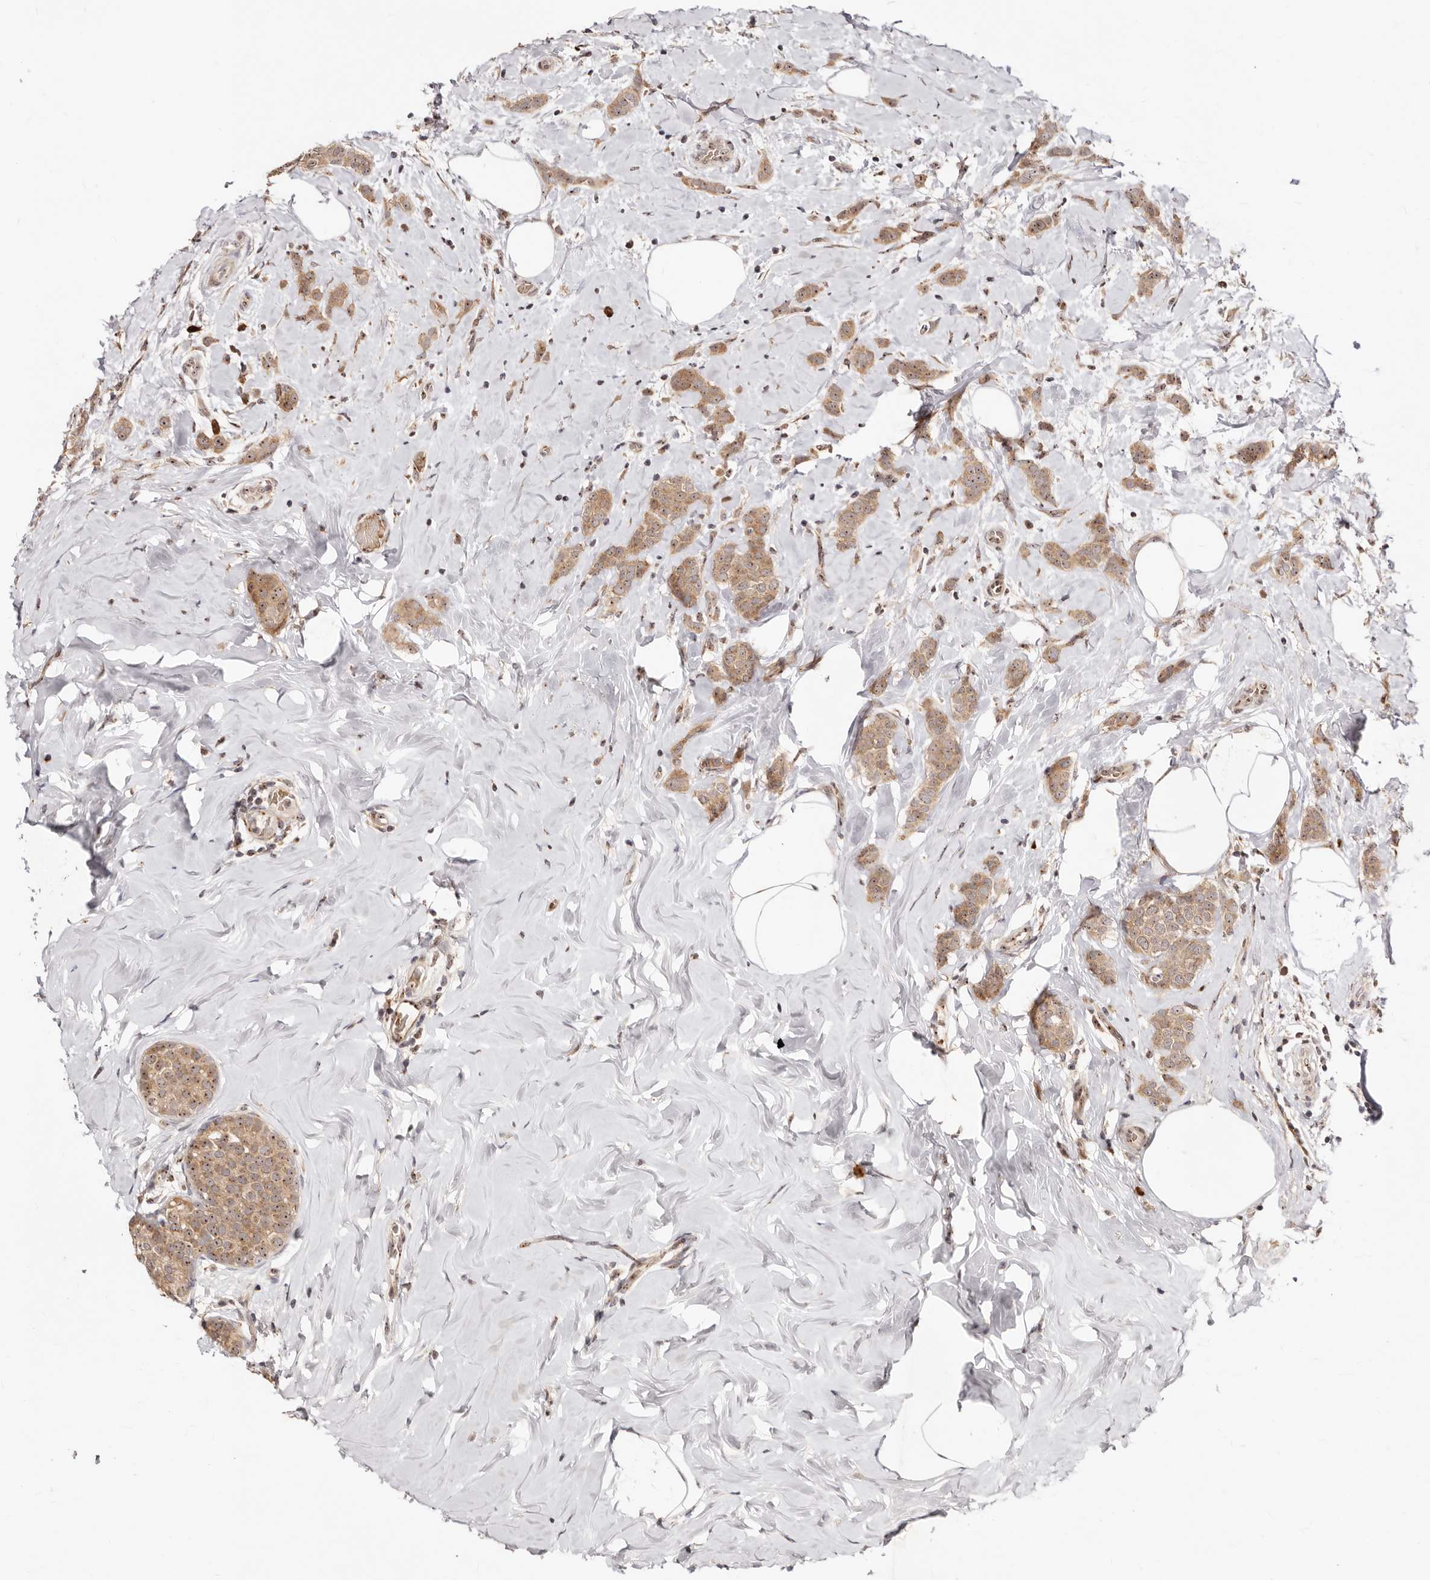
{"staining": {"intensity": "moderate", "quantity": ">75%", "location": "cytoplasmic/membranous,nuclear"}, "tissue": "breast cancer", "cell_type": "Tumor cells", "image_type": "cancer", "snomed": [{"axis": "morphology", "description": "Lobular carcinoma, in situ"}, {"axis": "morphology", "description": "Lobular carcinoma"}, {"axis": "topography", "description": "Breast"}], "caption": "A high-resolution image shows immunohistochemistry staining of lobular carcinoma in situ (breast), which displays moderate cytoplasmic/membranous and nuclear expression in about >75% of tumor cells.", "gene": "APOL6", "patient": {"sex": "female", "age": 41}}